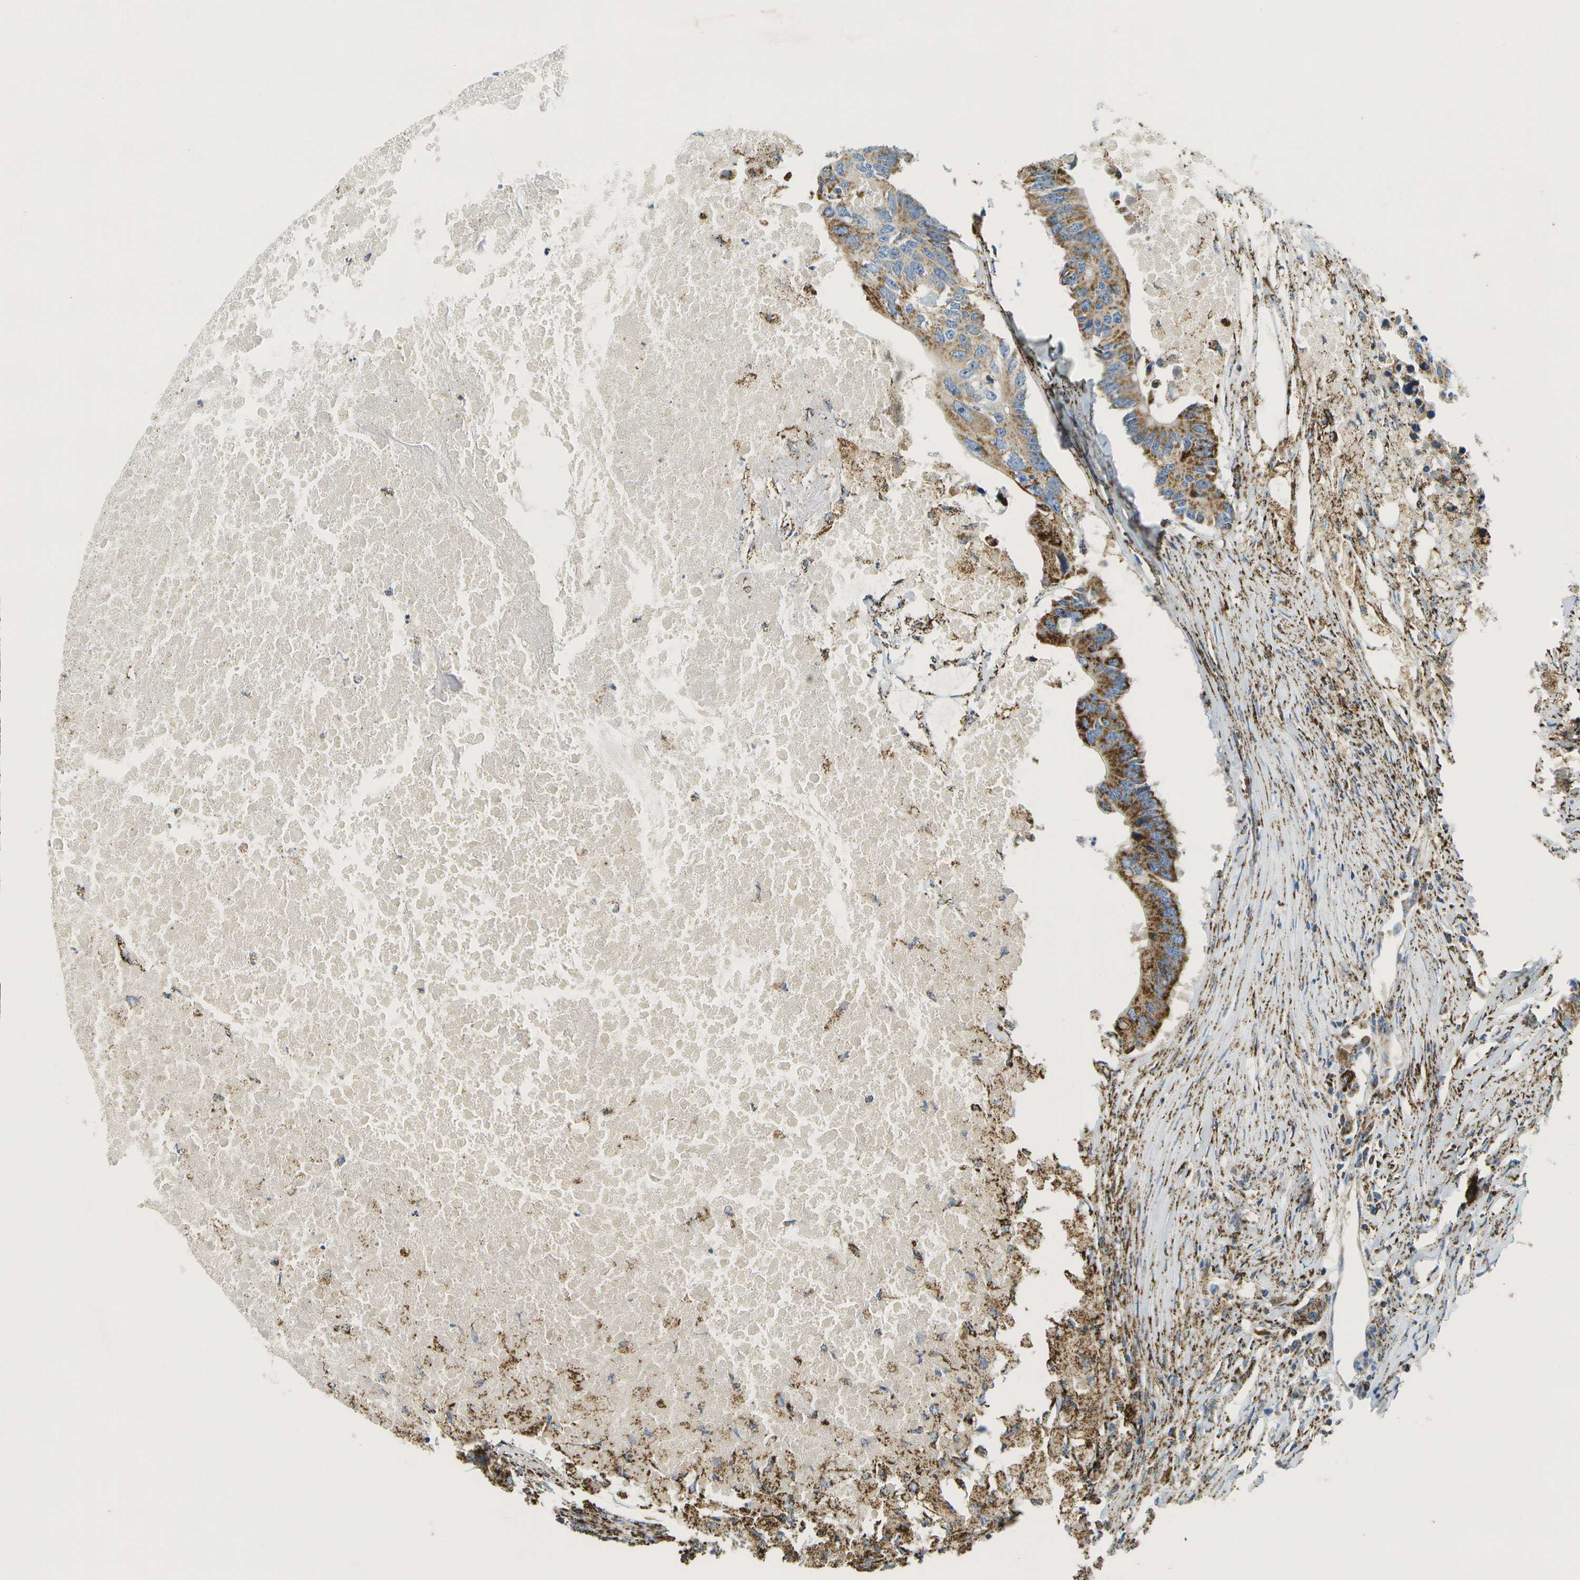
{"staining": {"intensity": "moderate", "quantity": ">75%", "location": "cytoplasmic/membranous"}, "tissue": "colorectal cancer", "cell_type": "Tumor cells", "image_type": "cancer", "snomed": [{"axis": "morphology", "description": "Adenocarcinoma, NOS"}, {"axis": "topography", "description": "Colon"}], "caption": "Colorectal adenocarcinoma stained for a protein (brown) reveals moderate cytoplasmic/membranous positive expression in approximately >75% of tumor cells.", "gene": "HLCS", "patient": {"sex": "male", "age": 71}}